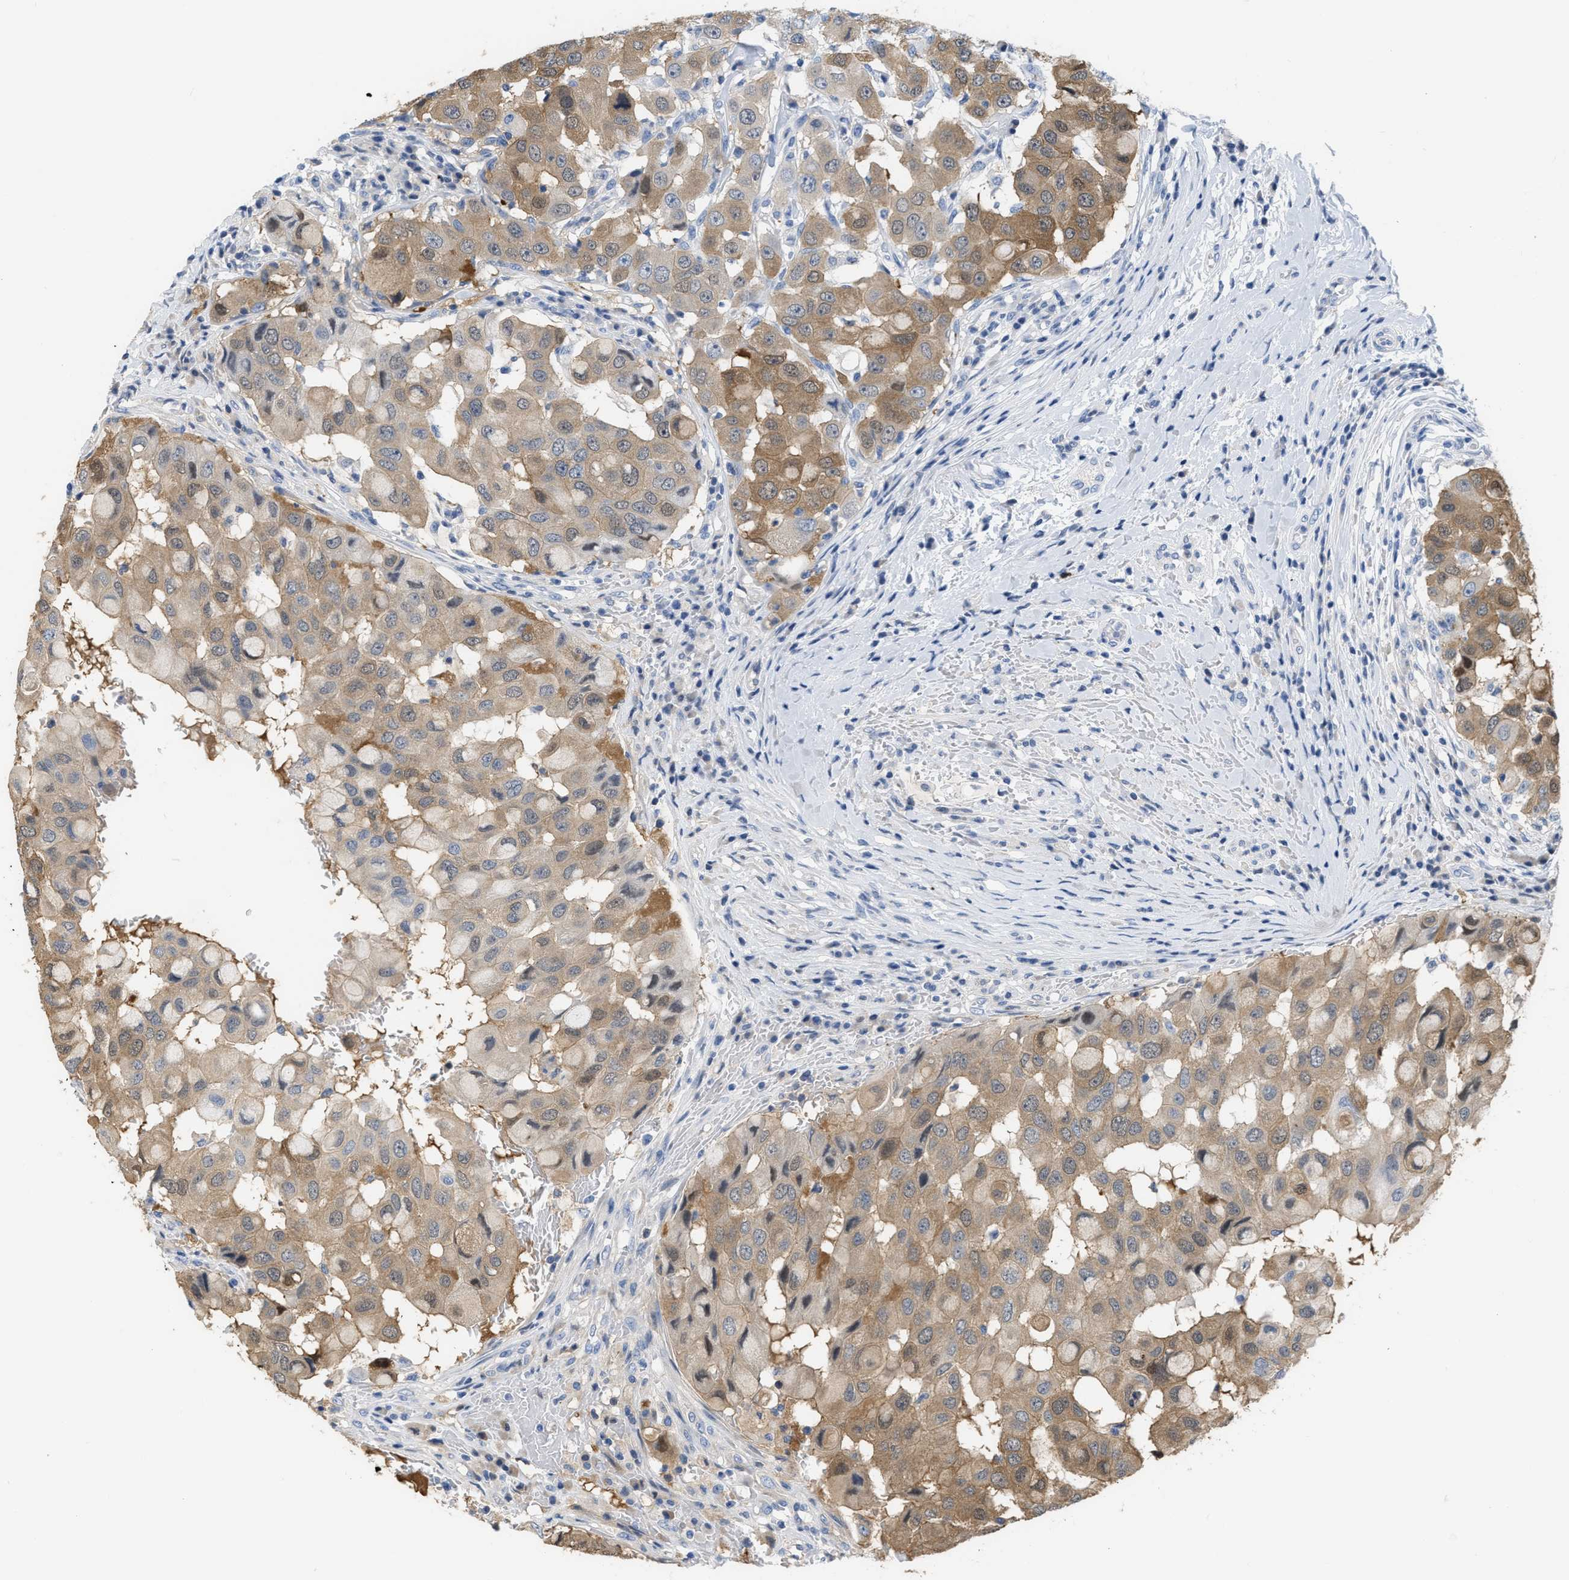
{"staining": {"intensity": "moderate", "quantity": ">75%", "location": "cytoplasmic/membranous"}, "tissue": "breast cancer", "cell_type": "Tumor cells", "image_type": "cancer", "snomed": [{"axis": "morphology", "description": "Duct carcinoma"}, {"axis": "topography", "description": "Breast"}], "caption": "High-power microscopy captured an immunohistochemistry (IHC) histopathology image of breast infiltrating ductal carcinoma, revealing moderate cytoplasmic/membranous positivity in approximately >75% of tumor cells.", "gene": "CRYM", "patient": {"sex": "female", "age": 27}}